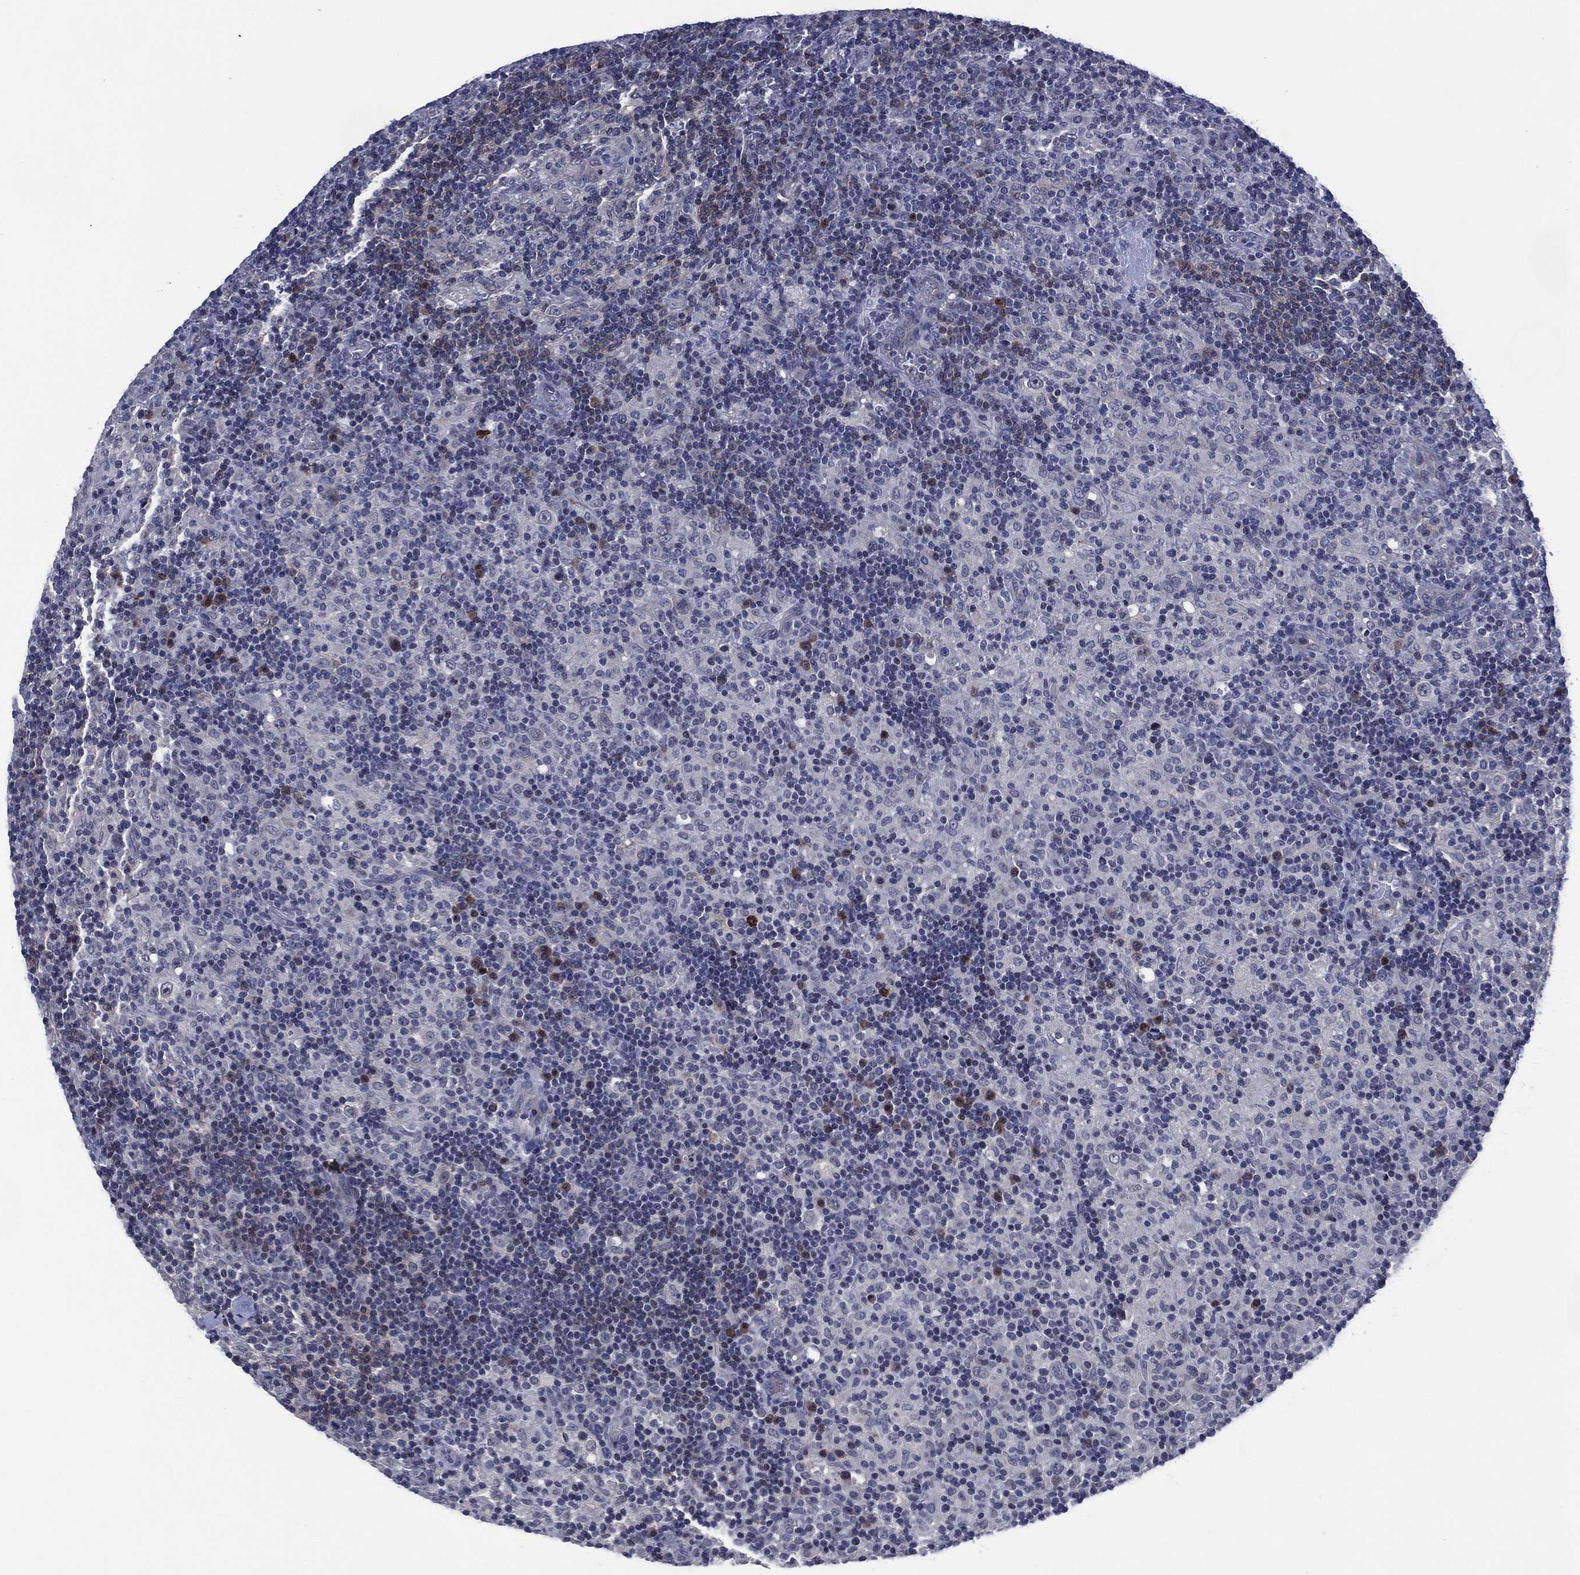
{"staining": {"intensity": "negative", "quantity": "none", "location": "none"}, "tissue": "lymphoma", "cell_type": "Tumor cells", "image_type": "cancer", "snomed": [{"axis": "morphology", "description": "Hodgkin's disease, NOS"}, {"axis": "topography", "description": "Lymph node"}], "caption": "An IHC micrograph of Hodgkin's disease is shown. There is no staining in tumor cells of Hodgkin's disease.", "gene": "USP26", "patient": {"sex": "male", "age": 70}}